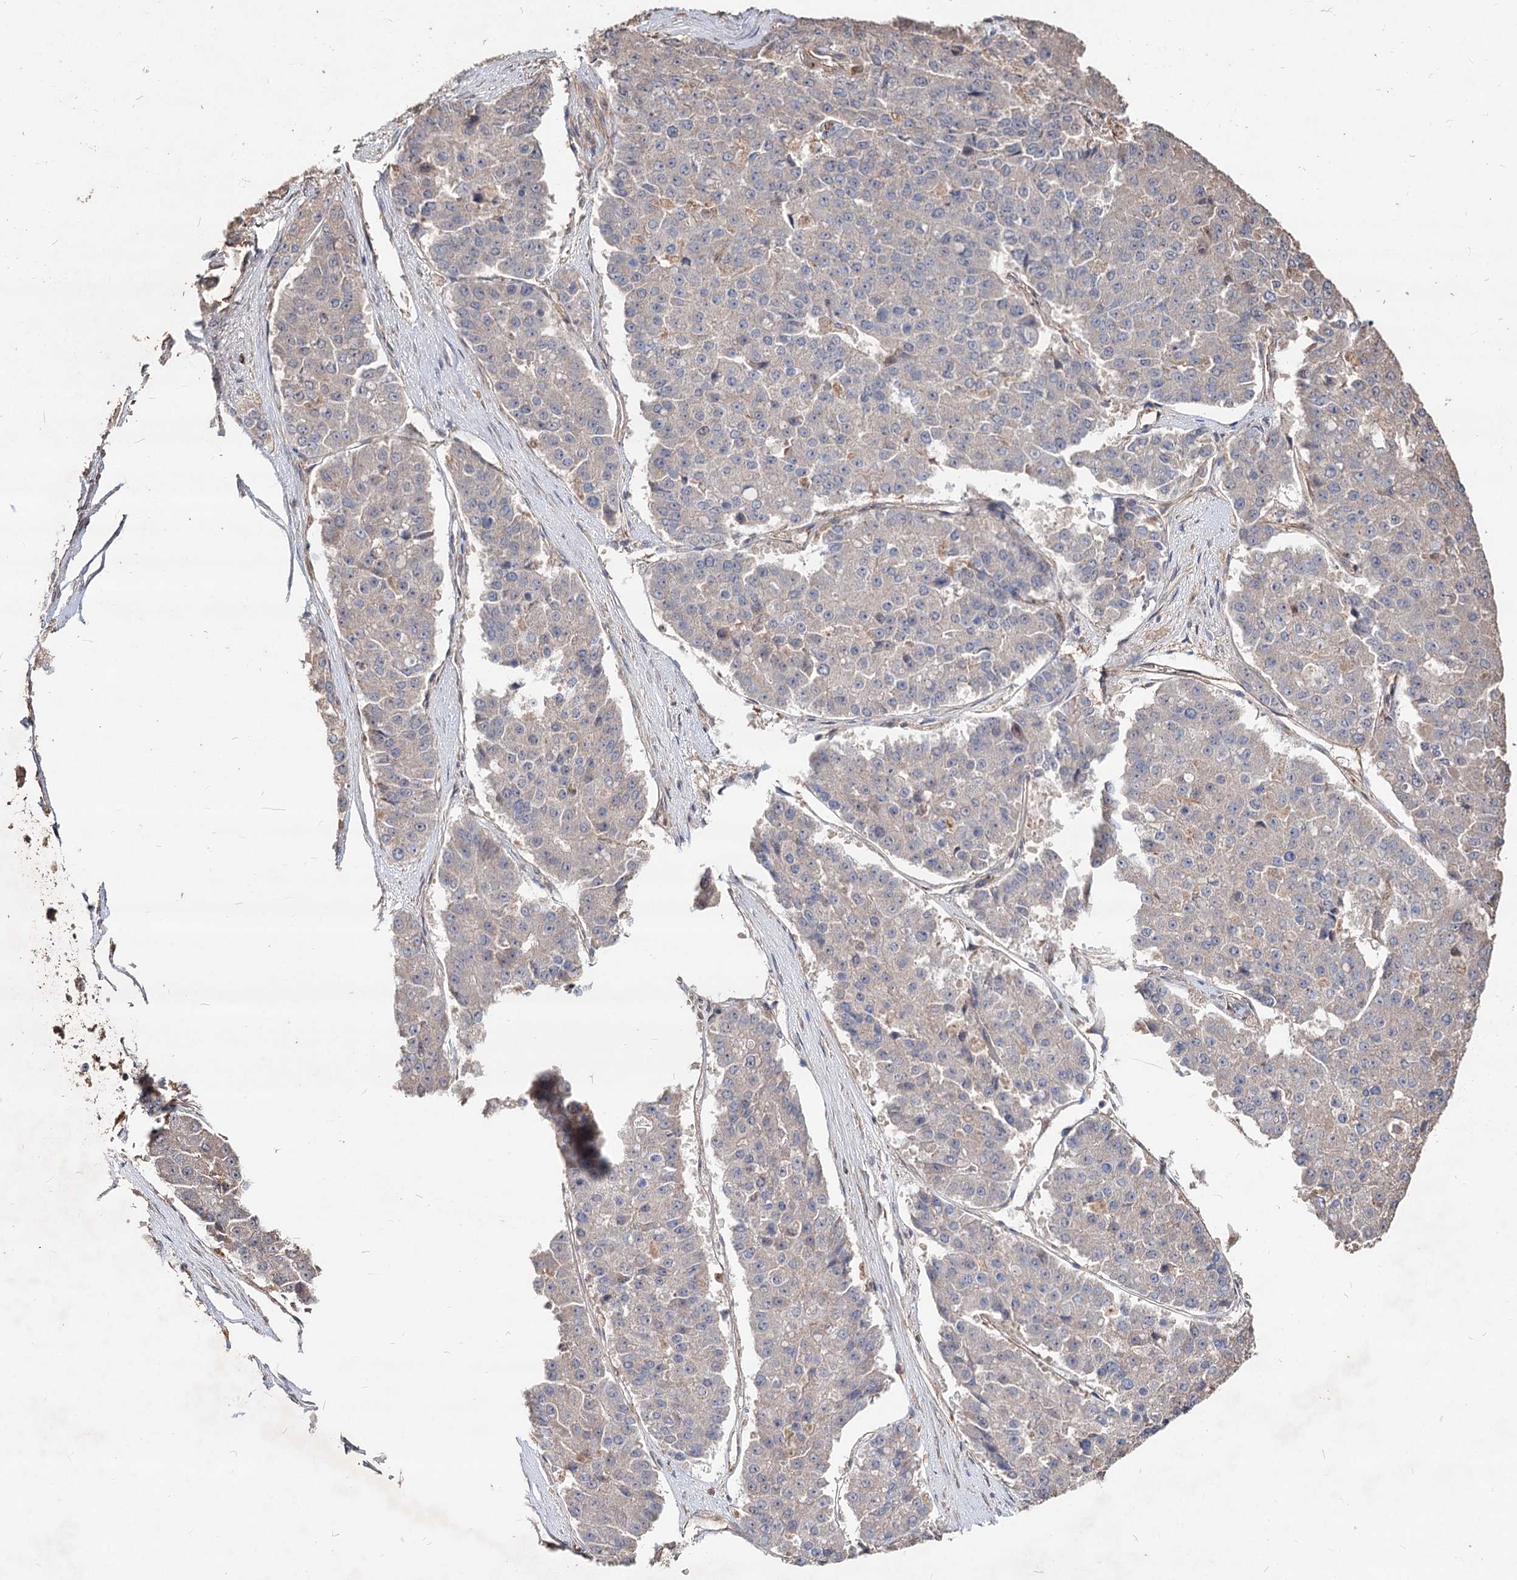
{"staining": {"intensity": "negative", "quantity": "none", "location": "none"}, "tissue": "pancreatic cancer", "cell_type": "Tumor cells", "image_type": "cancer", "snomed": [{"axis": "morphology", "description": "Adenocarcinoma, NOS"}, {"axis": "topography", "description": "Pancreas"}], "caption": "Histopathology image shows no significant protein staining in tumor cells of pancreatic cancer (adenocarcinoma).", "gene": "SPART", "patient": {"sex": "male", "age": 50}}